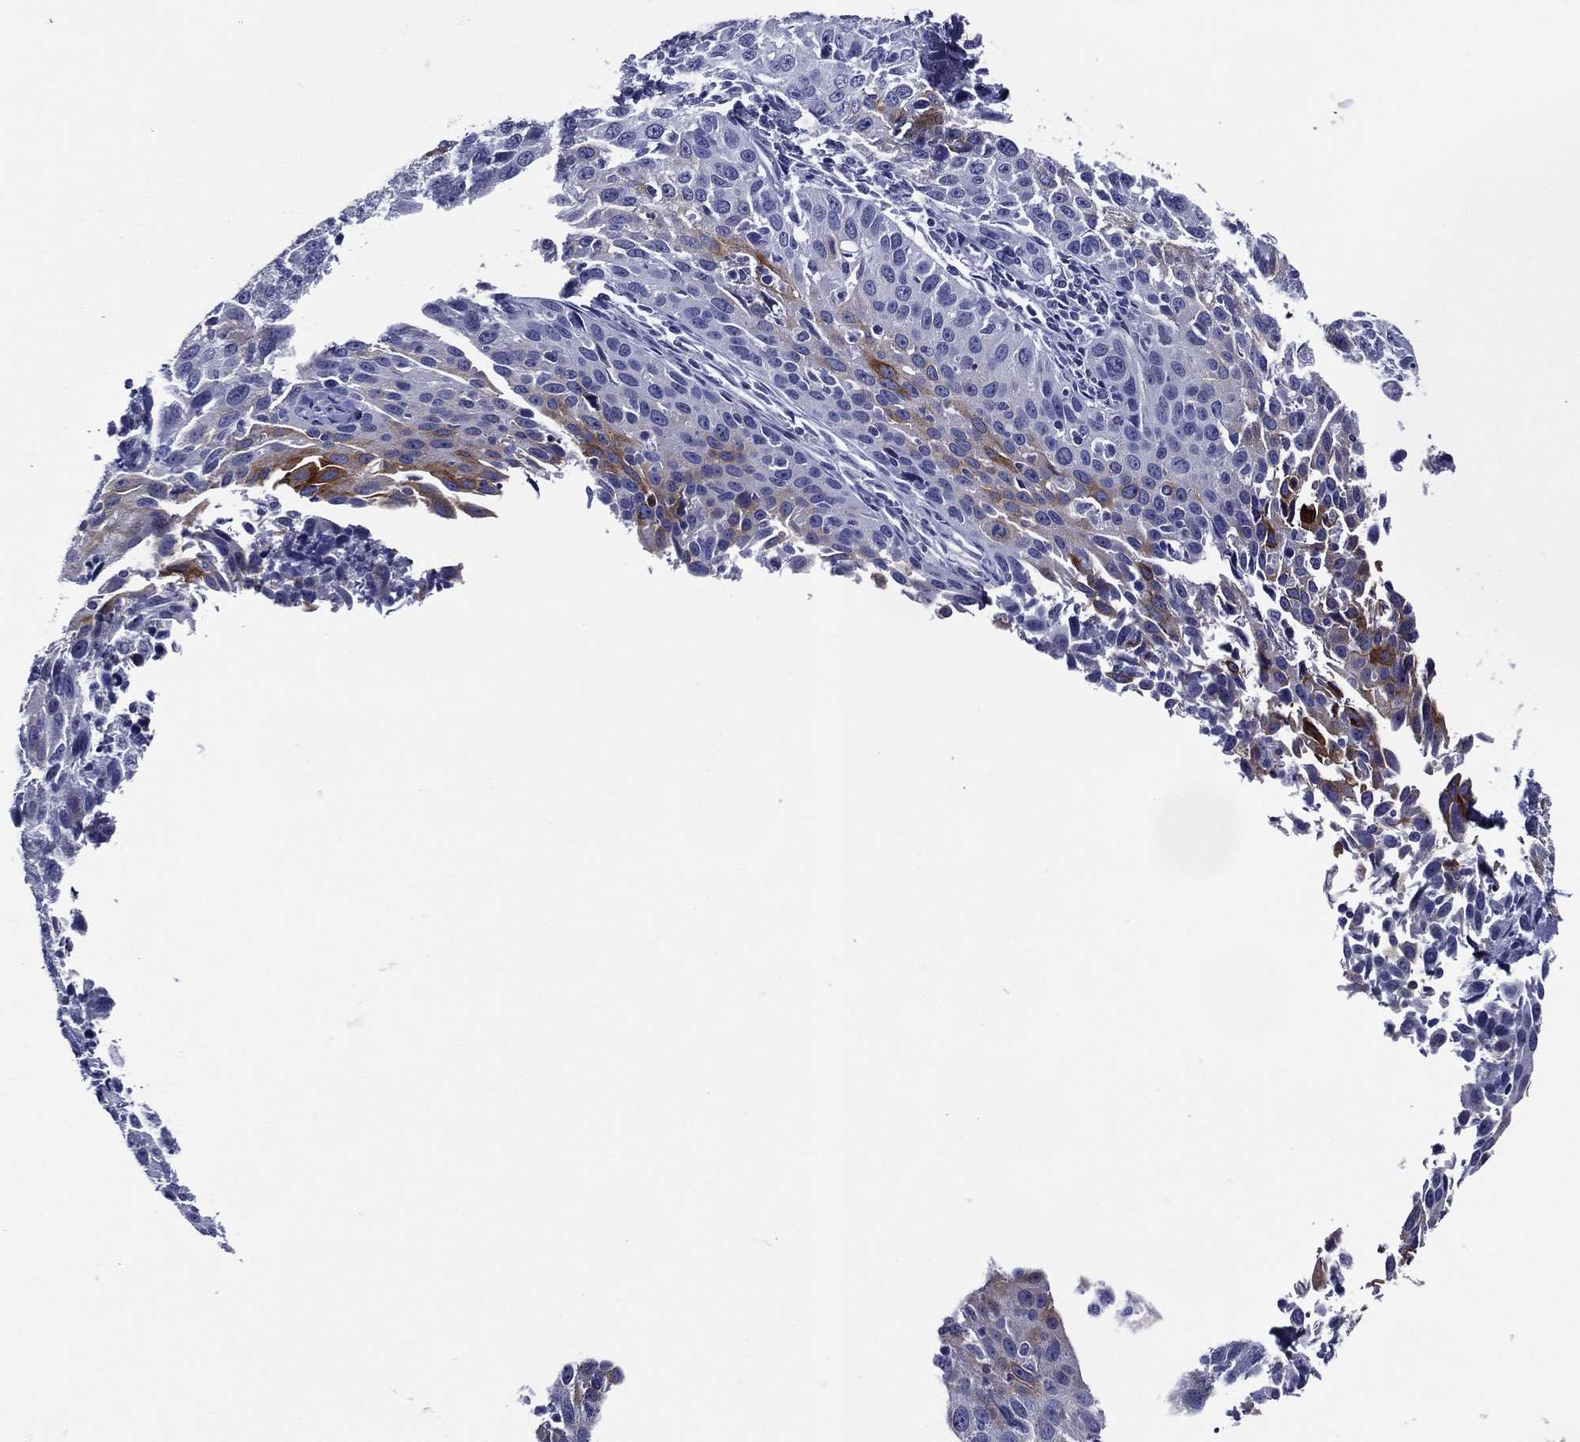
{"staining": {"intensity": "moderate", "quantity": "<25%", "location": "cytoplasmic/membranous"}, "tissue": "cervical cancer", "cell_type": "Tumor cells", "image_type": "cancer", "snomed": [{"axis": "morphology", "description": "Squamous cell carcinoma, NOS"}, {"axis": "topography", "description": "Cervix"}], "caption": "High-power microscopy captured an immunohistochemistry photomicrograph of cervical squamous cell carcinoma, revealing moderate cytoplasmic/membranous expression in about <25% of tumor cells.", "gene": "ACE2", "patient": {"sex": "female", "age": 26}}